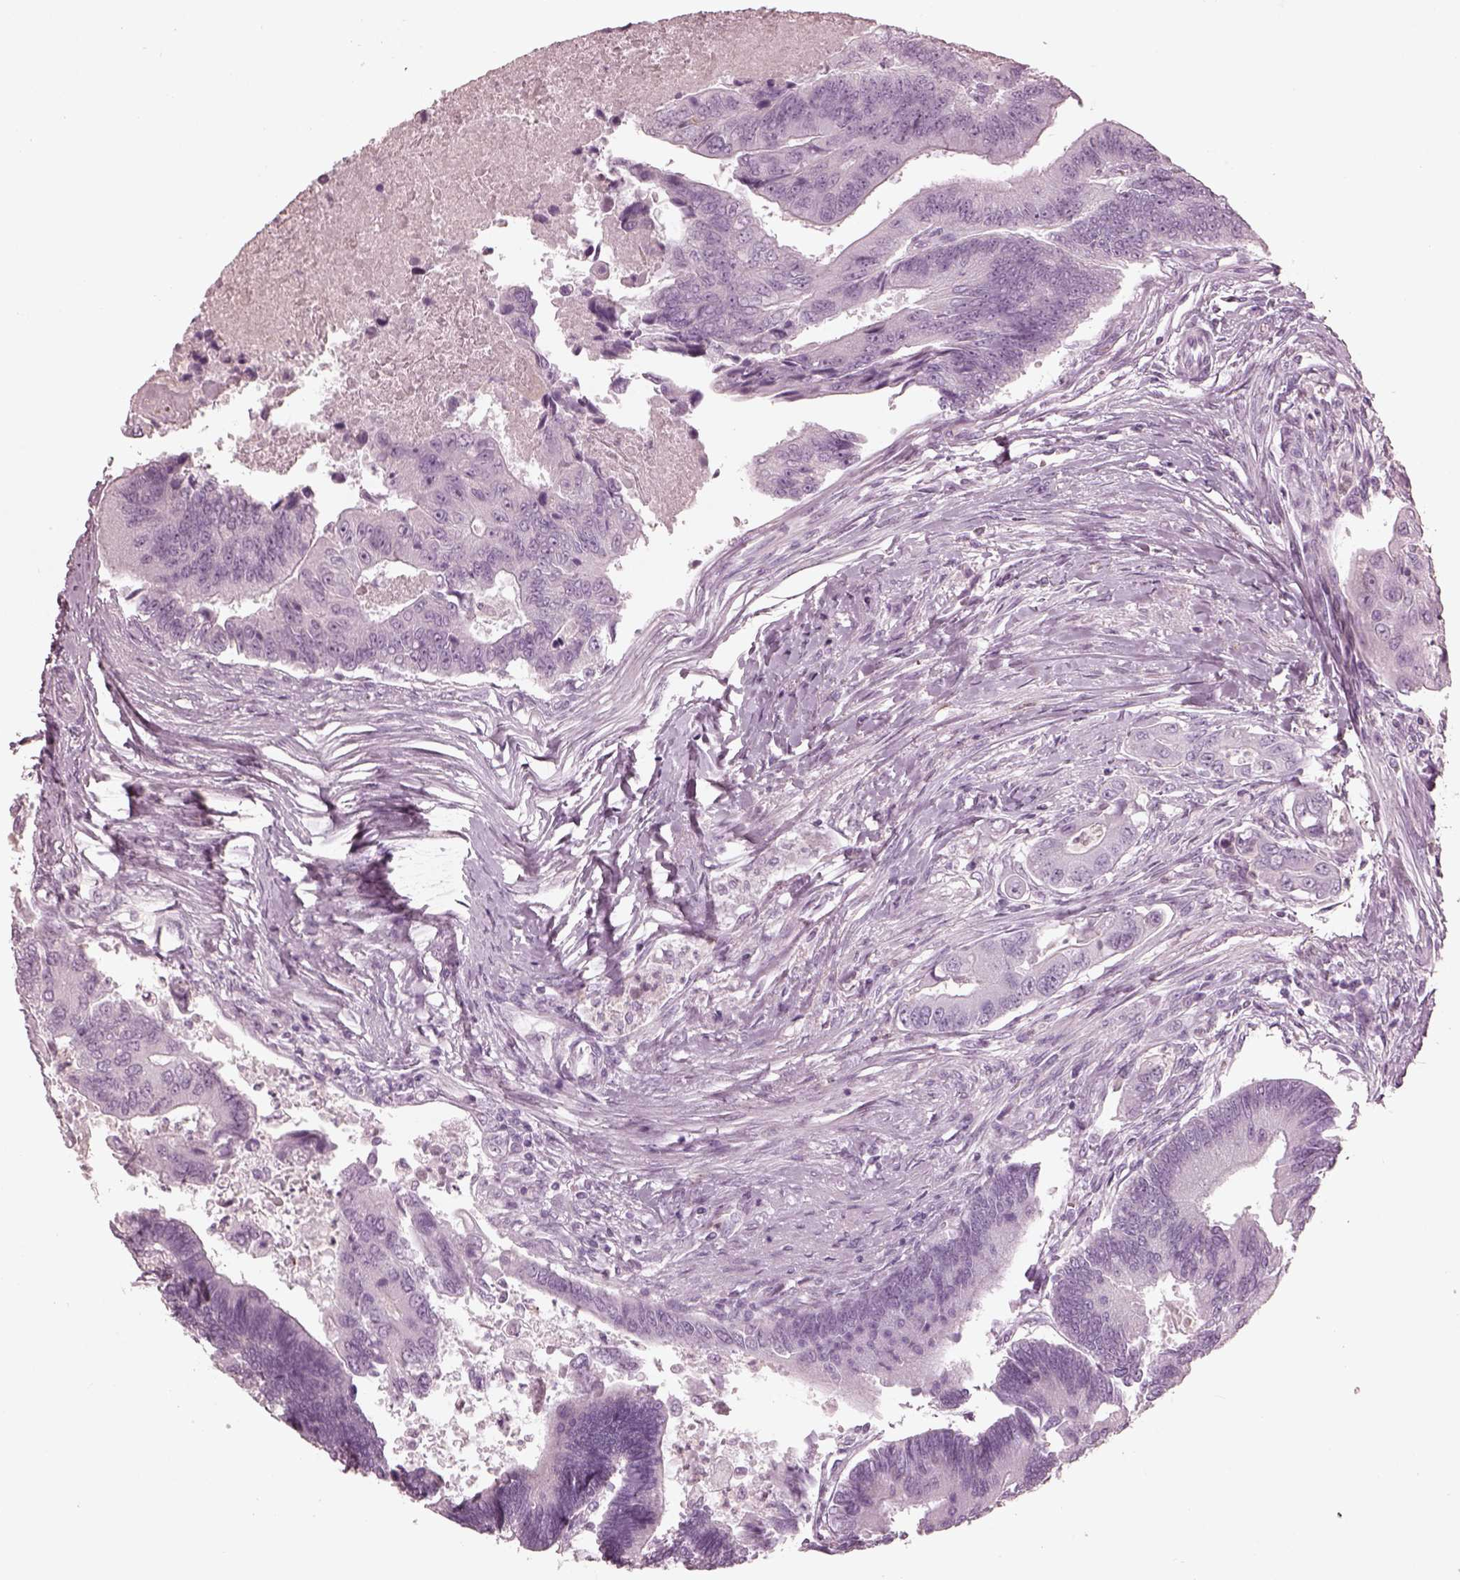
{"staining": {"intensity": "negative", "quantity": "none", "location": "none"}, "tissue": "colorectal cancer", "cell_type": "Tumor cells", "image_type": "cancer", "snomed": [{"axis": "morphology", "description": "Adenocarcinoma, NOS"}, {"axis": "topography", "description": "Colon"}], "caption": "A histopathology image of human adenocarcinoma (colorectal) is negative for staining in tumor cells.", "gene": "OPN4", "patient": {"sex": "female", "age": 67}}